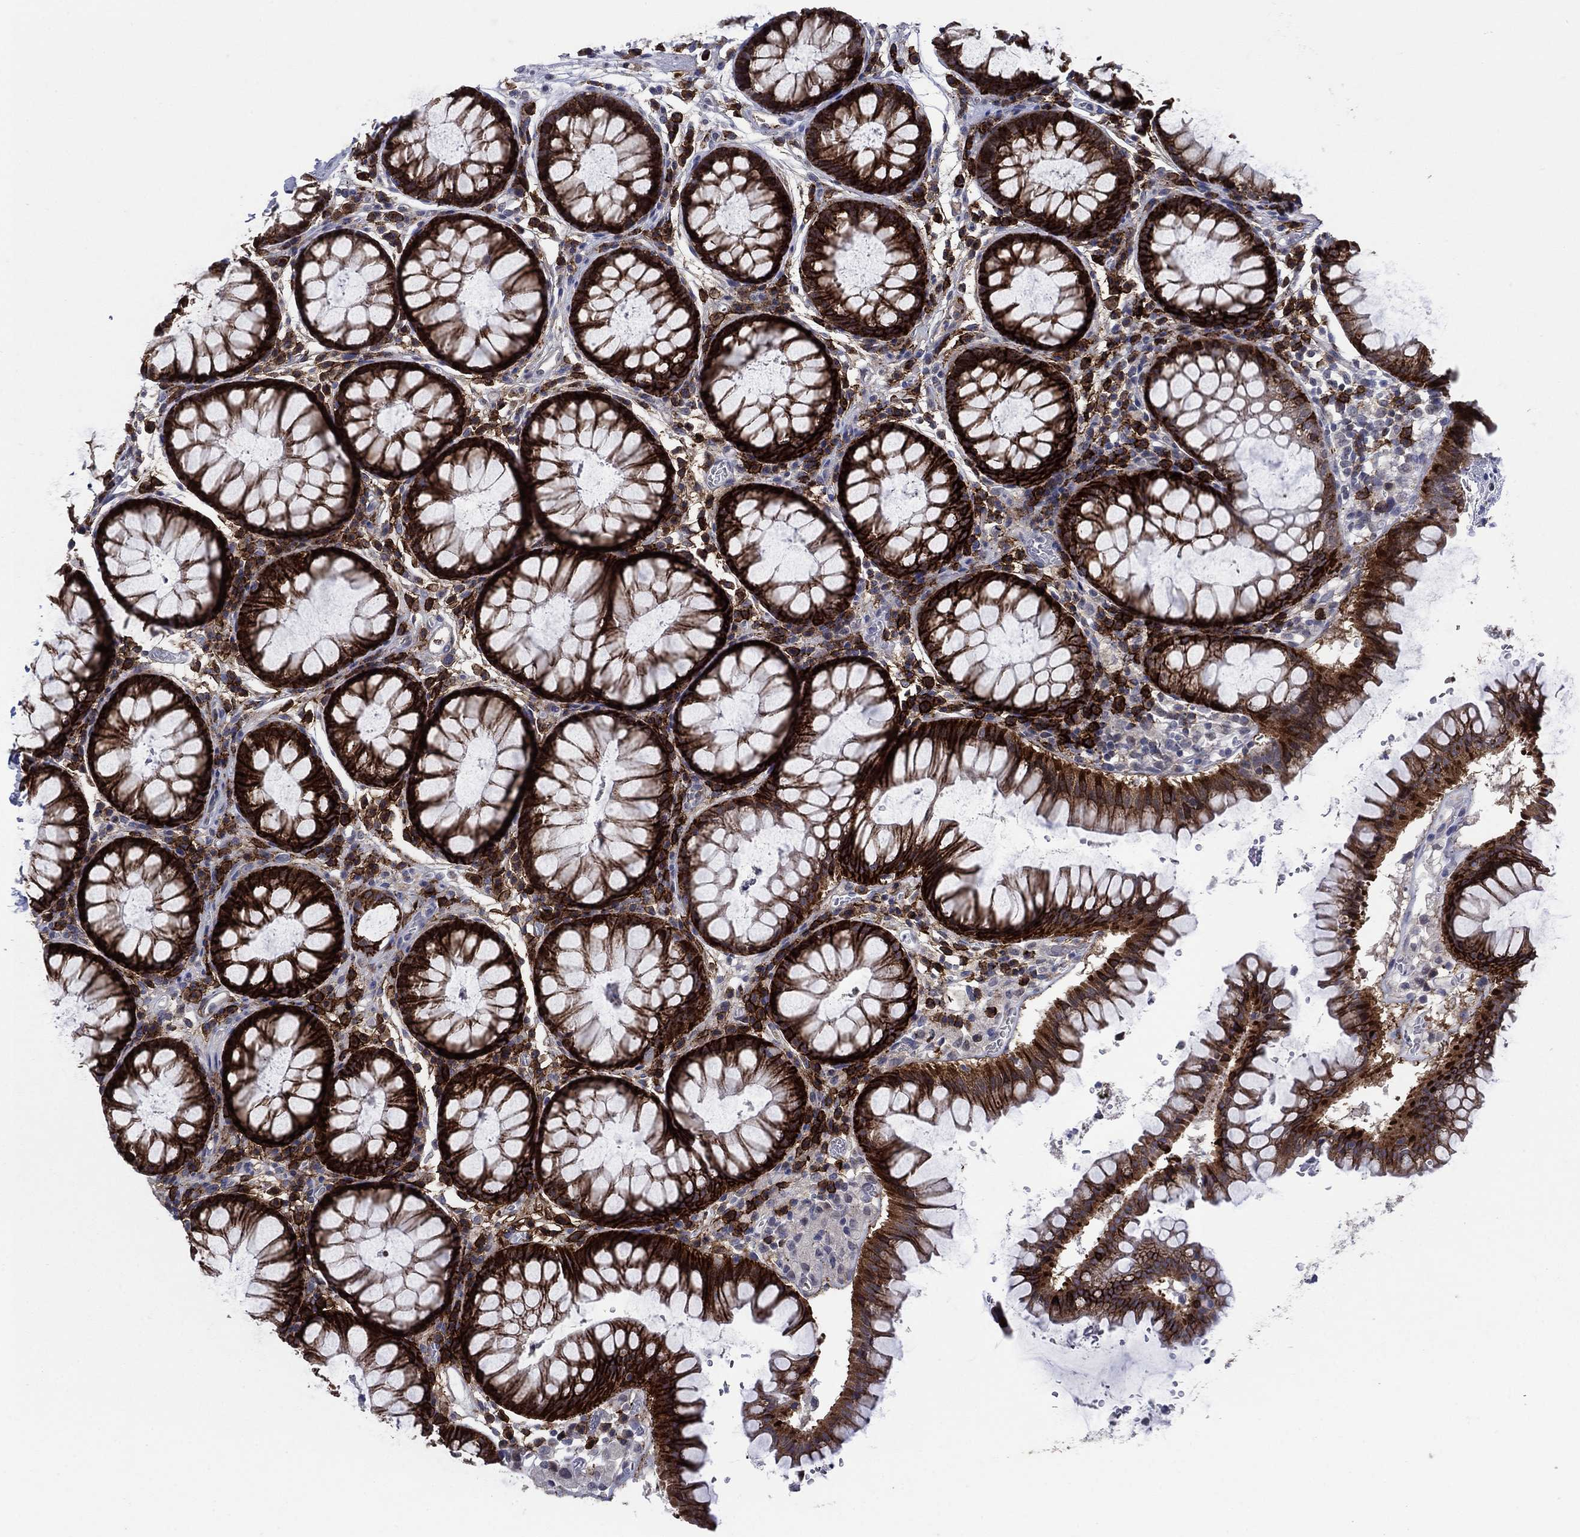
{"staining": {"intensity": "strong", "quantity": ">75%", "location": "cytoplasmic/membranous"}, "tissue": "rectum", "cell_type": "Glandular cells", "image_type": "normal", "snomed": [{"axis": "morphology", "description": "Normal tissue, NOS"}, {"axis": "topography", "description": "Rectum"}], "caption": "Immunohistochemical staining of benign rectum demonstrates strong cytoplasmic/membranous protein staining in about >75% of glandular cells.", "gene": "SDC1", "patient": {"sex": "female", "age": 68}}